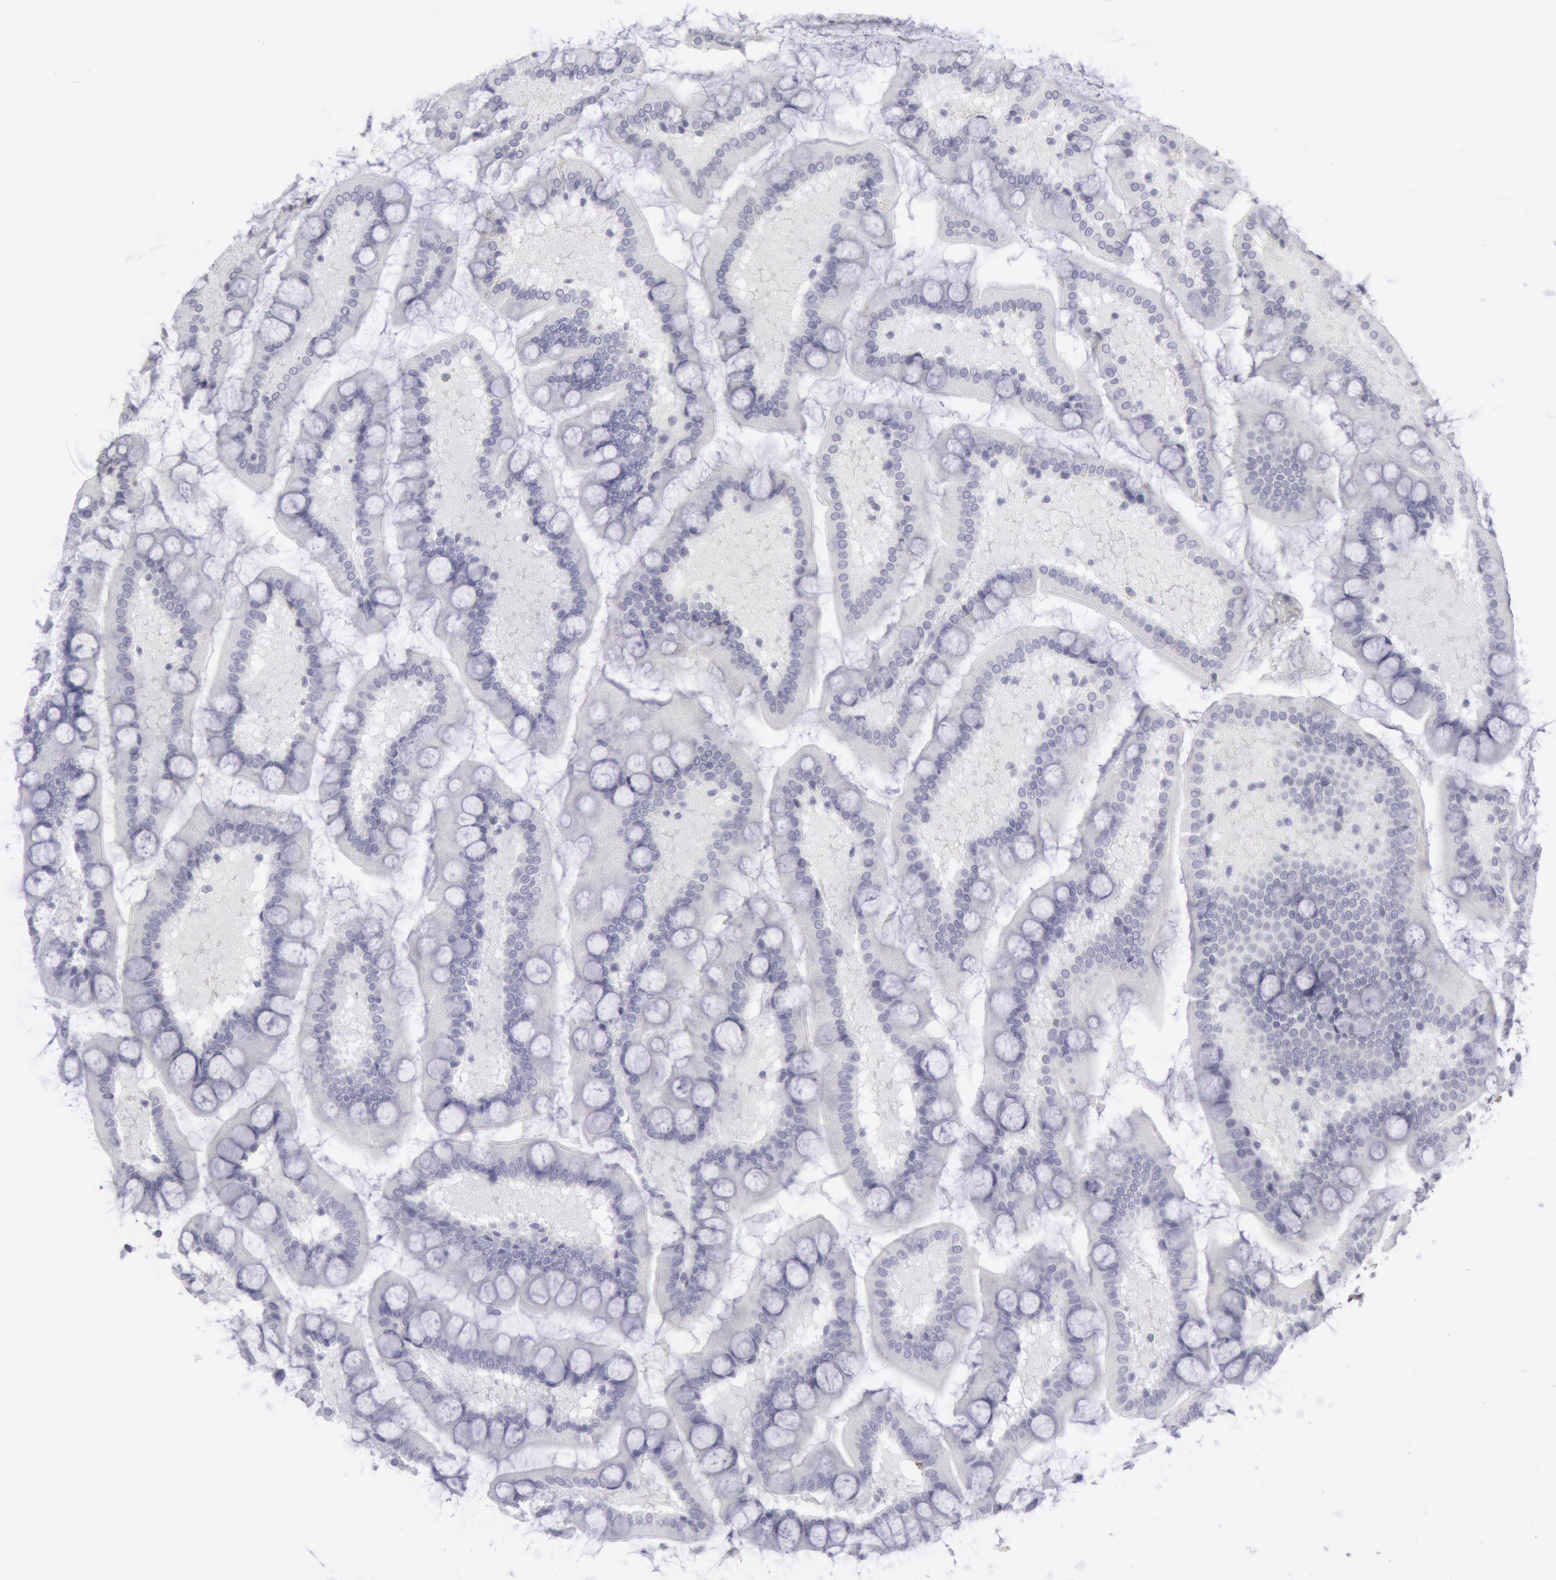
{"staining": {"intensity": "negative", "quantity": "none", "location": "none"}, "tissue": "small intestine", "cell_type": "Glandular cells", "image_type": "normal", "snomed": [{"axis": "morphology", "description": "Normal tissue, NOS"}, {"axis": "topography", "description": "Small intestine"}], "caption": "This is a micrograph of immunohistochemistry staining of benign small intestine, which shows no positivity in glandular cells.", "gene": "CDH13", "patient": {"sex": "male", "age": 41}}